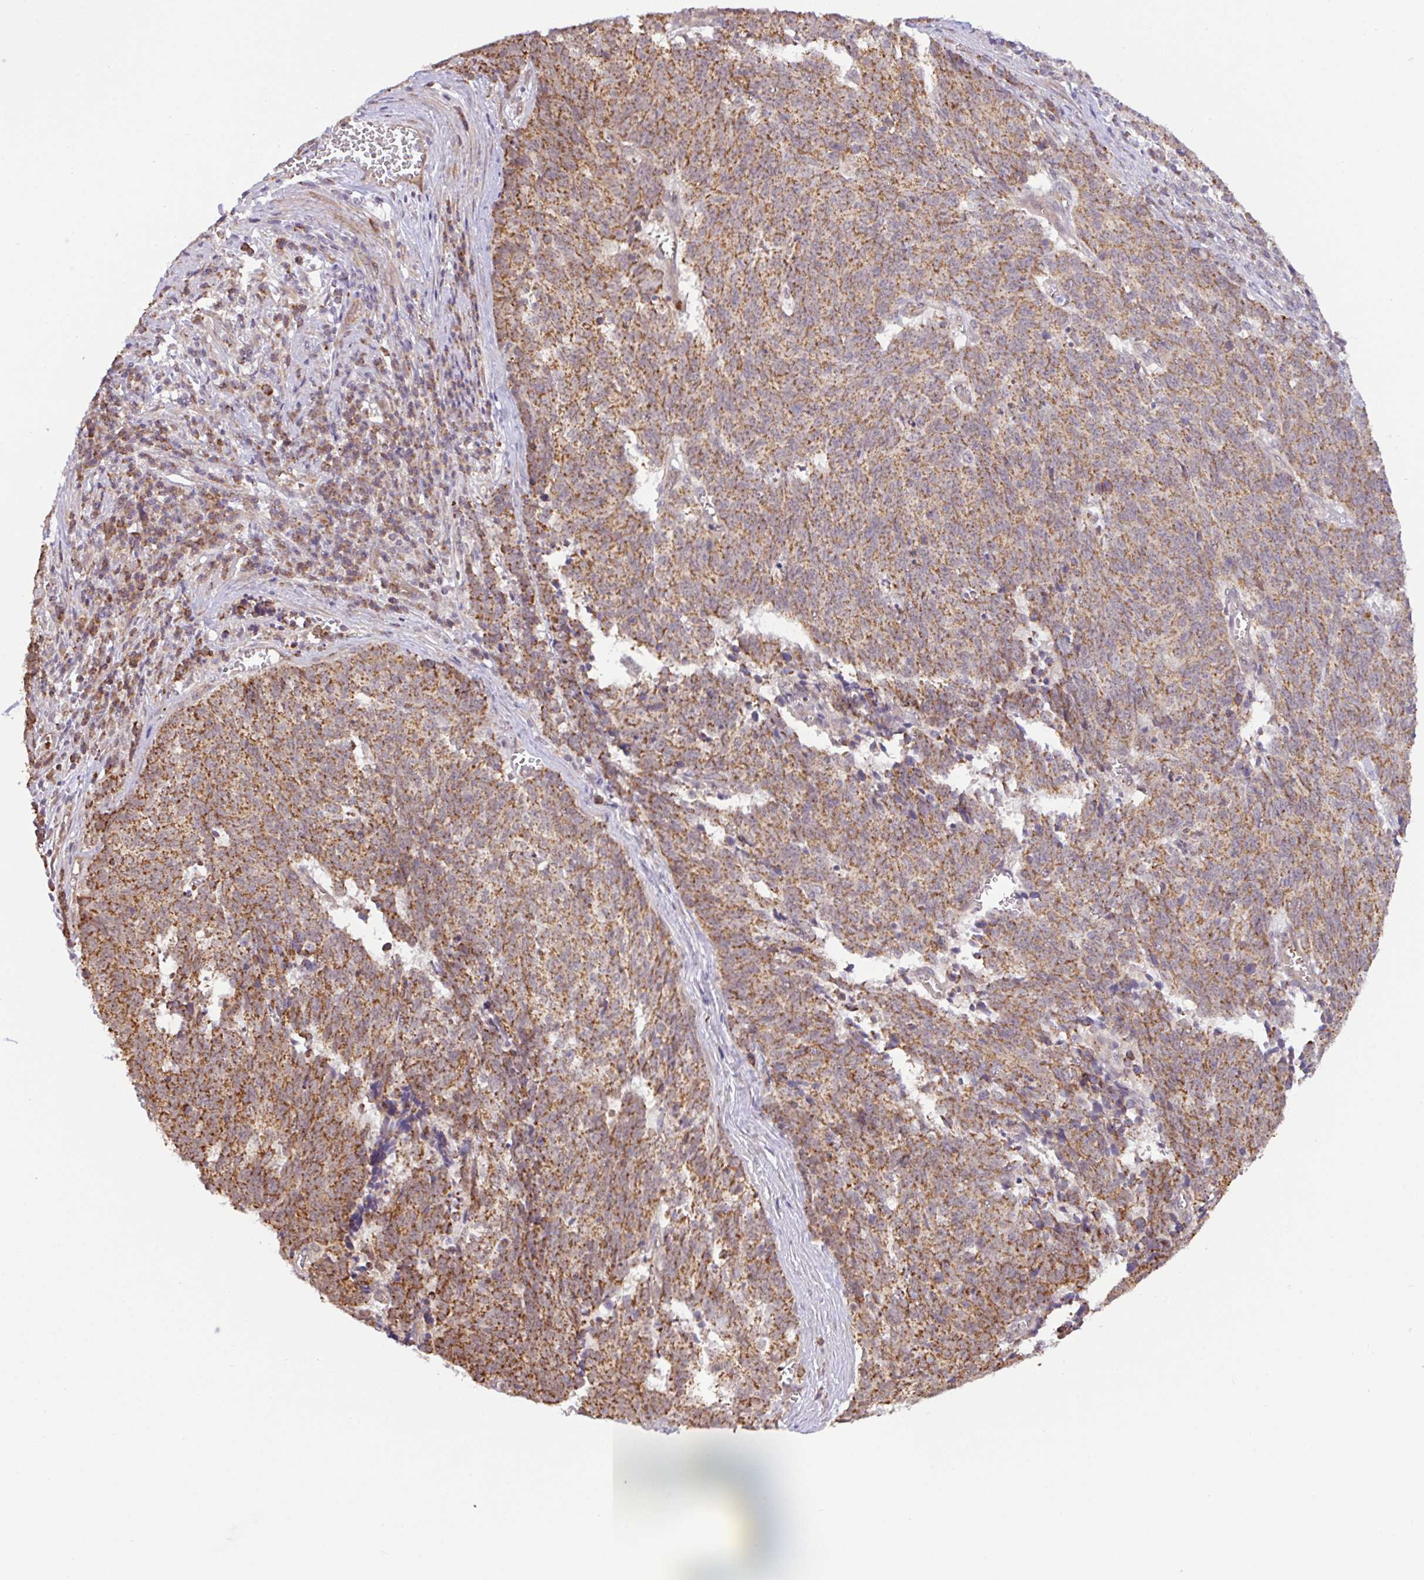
{"staining": {"intensity": "moderate", "quantity": ">75%", "location": "cytoplasmic/membranous"}, "tissue": "cervical cancer", "cell_type": "Tumor cells", "image_type": "cancer", "snomed": [{"axis": "morphology", "description": "Squamous cell carcinoma, NOS"}, {"axis": "topography", "description": "Cervix"}], "caption": "Protein expression analysis of squamous cell carcinoma (cervical) exhibits moderate cytoplasmic/membranous positivity in about >75% of tumor cells. (DAB (3,3'-diaminobenzidine) IHC with brightfield microscopy, high magnification).", "gene": "DLEU7", "patient": {"sex": "female", "age": 29}}